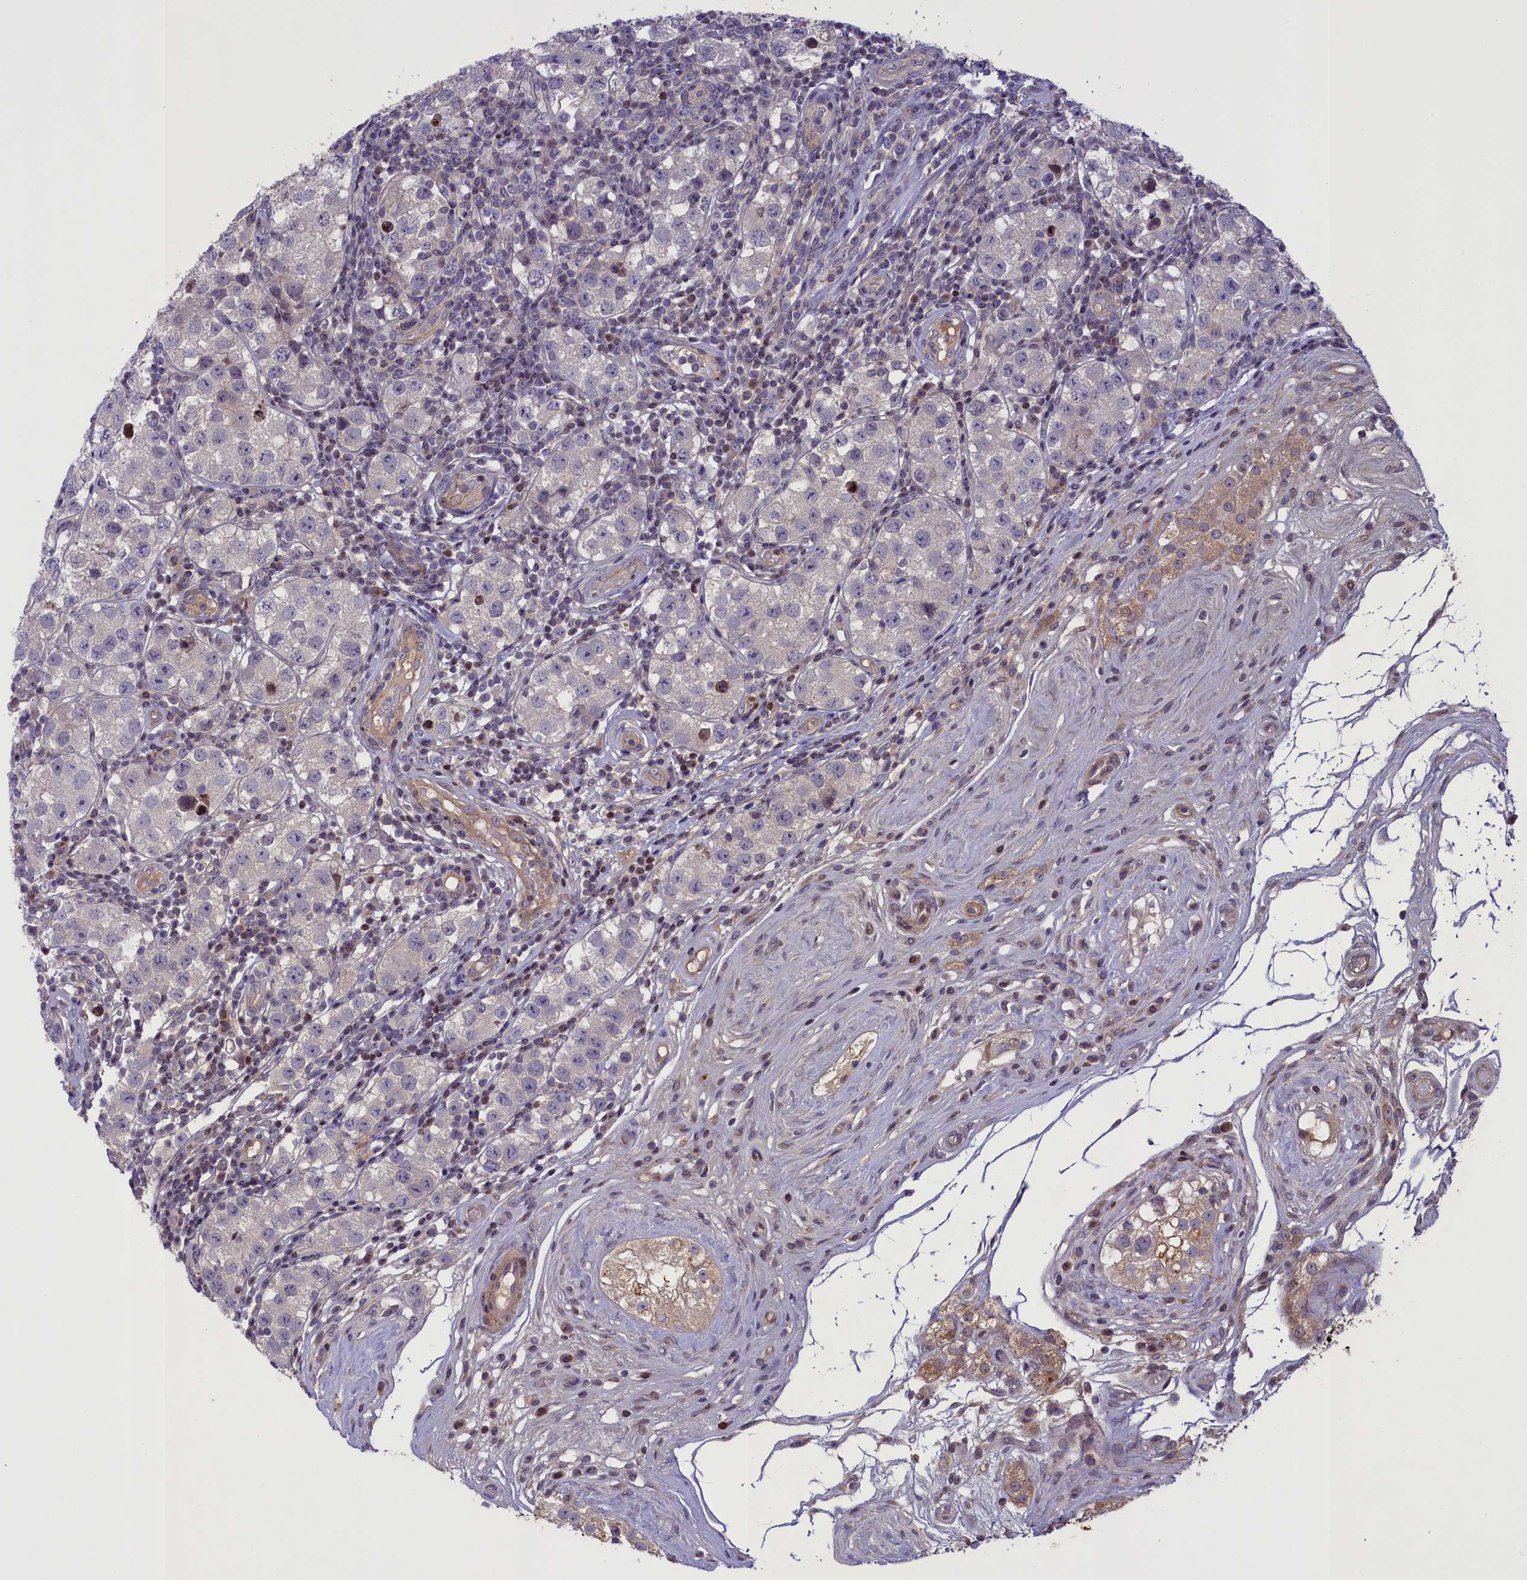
{"staining": {"intensity": "negative", "quantity": "none", "location": "none"}, "tissue": "testis cancer", "cell_type": "Tumor cells", "image_type": "cancer", "snomed": [{"axis": "morphology", "description": "Seminoma, NOS"}, {"axis": "topography", "description": "Testis"}], "caption": "Protein analysis of testis cancer (seminoma) reveals no significant expression in tumor cells. (DAB immunohistochemistry visualized using brightfield microscopy, high magnification).", "gene": "MAN2C1", "patient": {"sex": "male", "age": 34}}